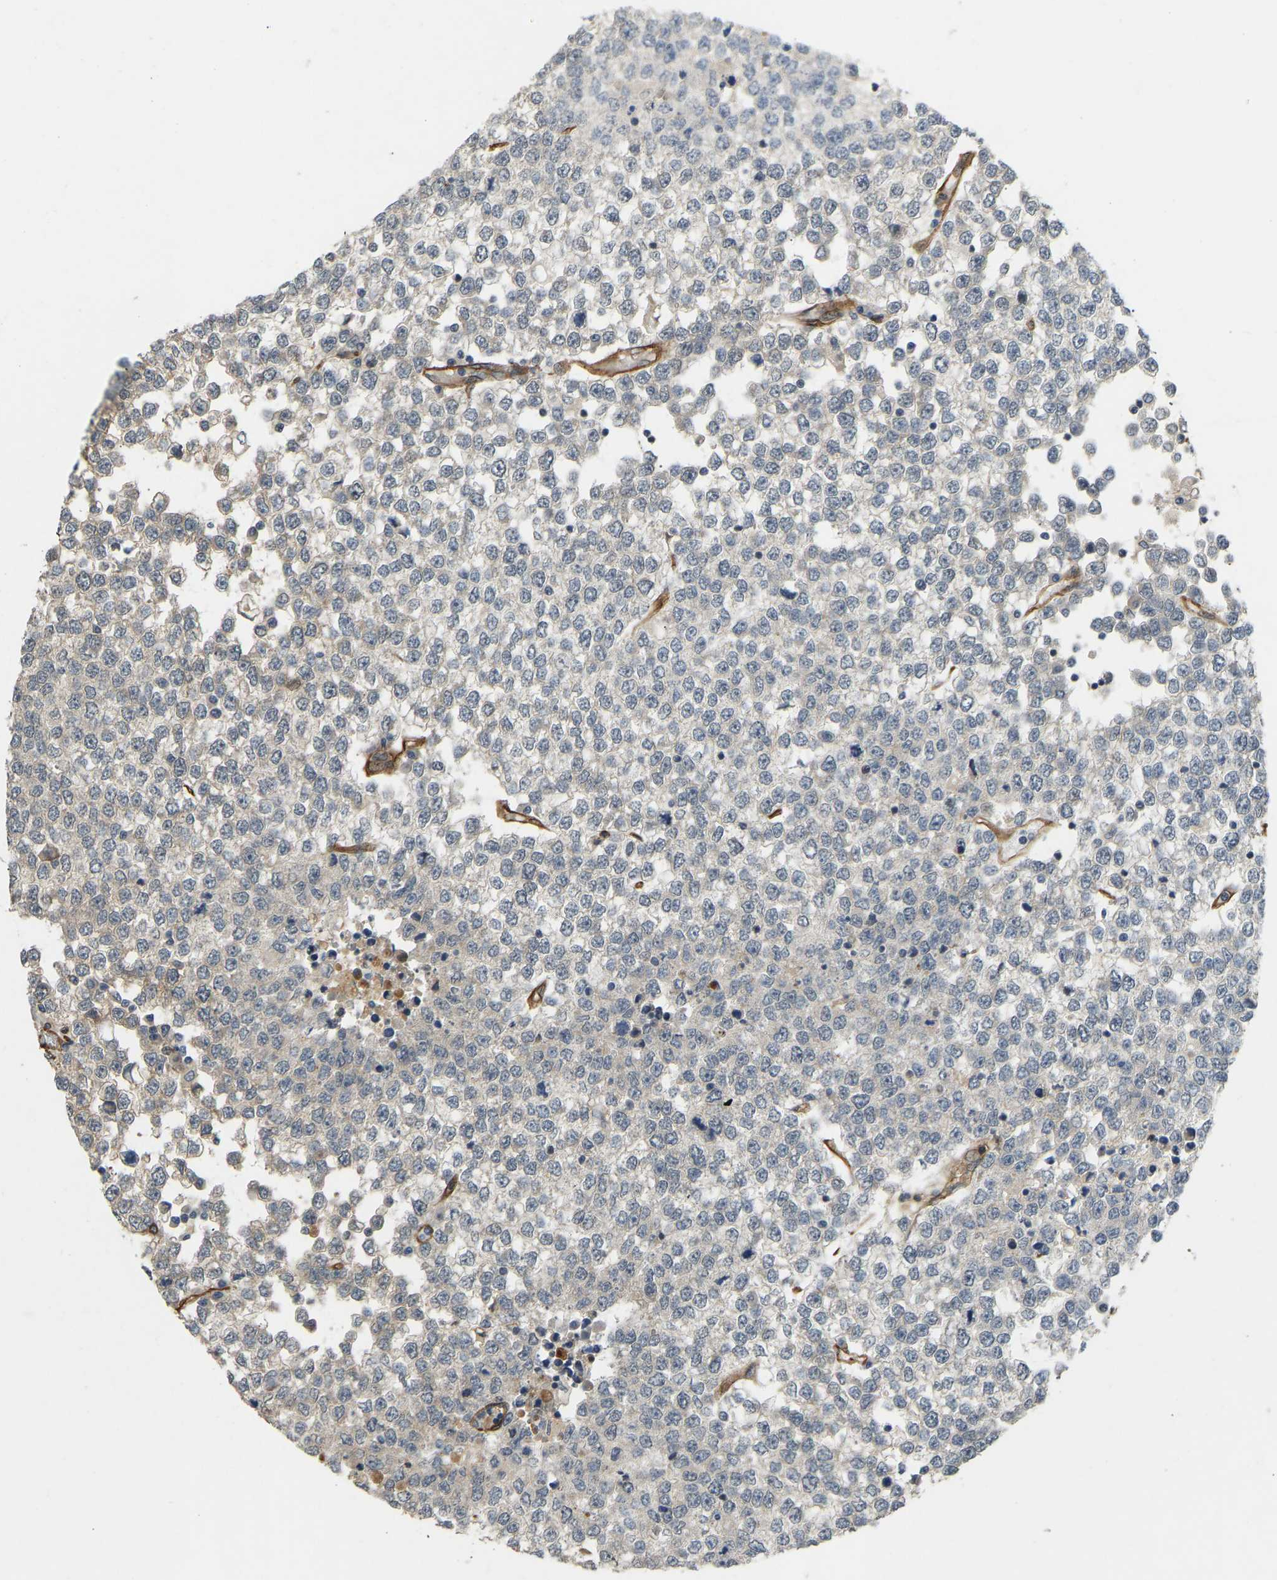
{"staining": {"intensity": "moderate", "quantity": "25%-75%", "location": "cytoplasmic/membranous"}, "tissue": "testis cancer", "cell_type": "Tumor cells", "image_type": "cancer", "snomed": [{"axis": "morphology", "description": "Seminoma, NOS"}, {"axis": "topography", "description": "Testis"}], "caption": "Testis cancer (seminoma) was stained to show a protein in brown. There is medium levels of moderate cytoplasmic/membranous positivity in about 25%-75% of tumor cells.", "gene": "NMB", "patient": {"sex": "male", "age": 65}}